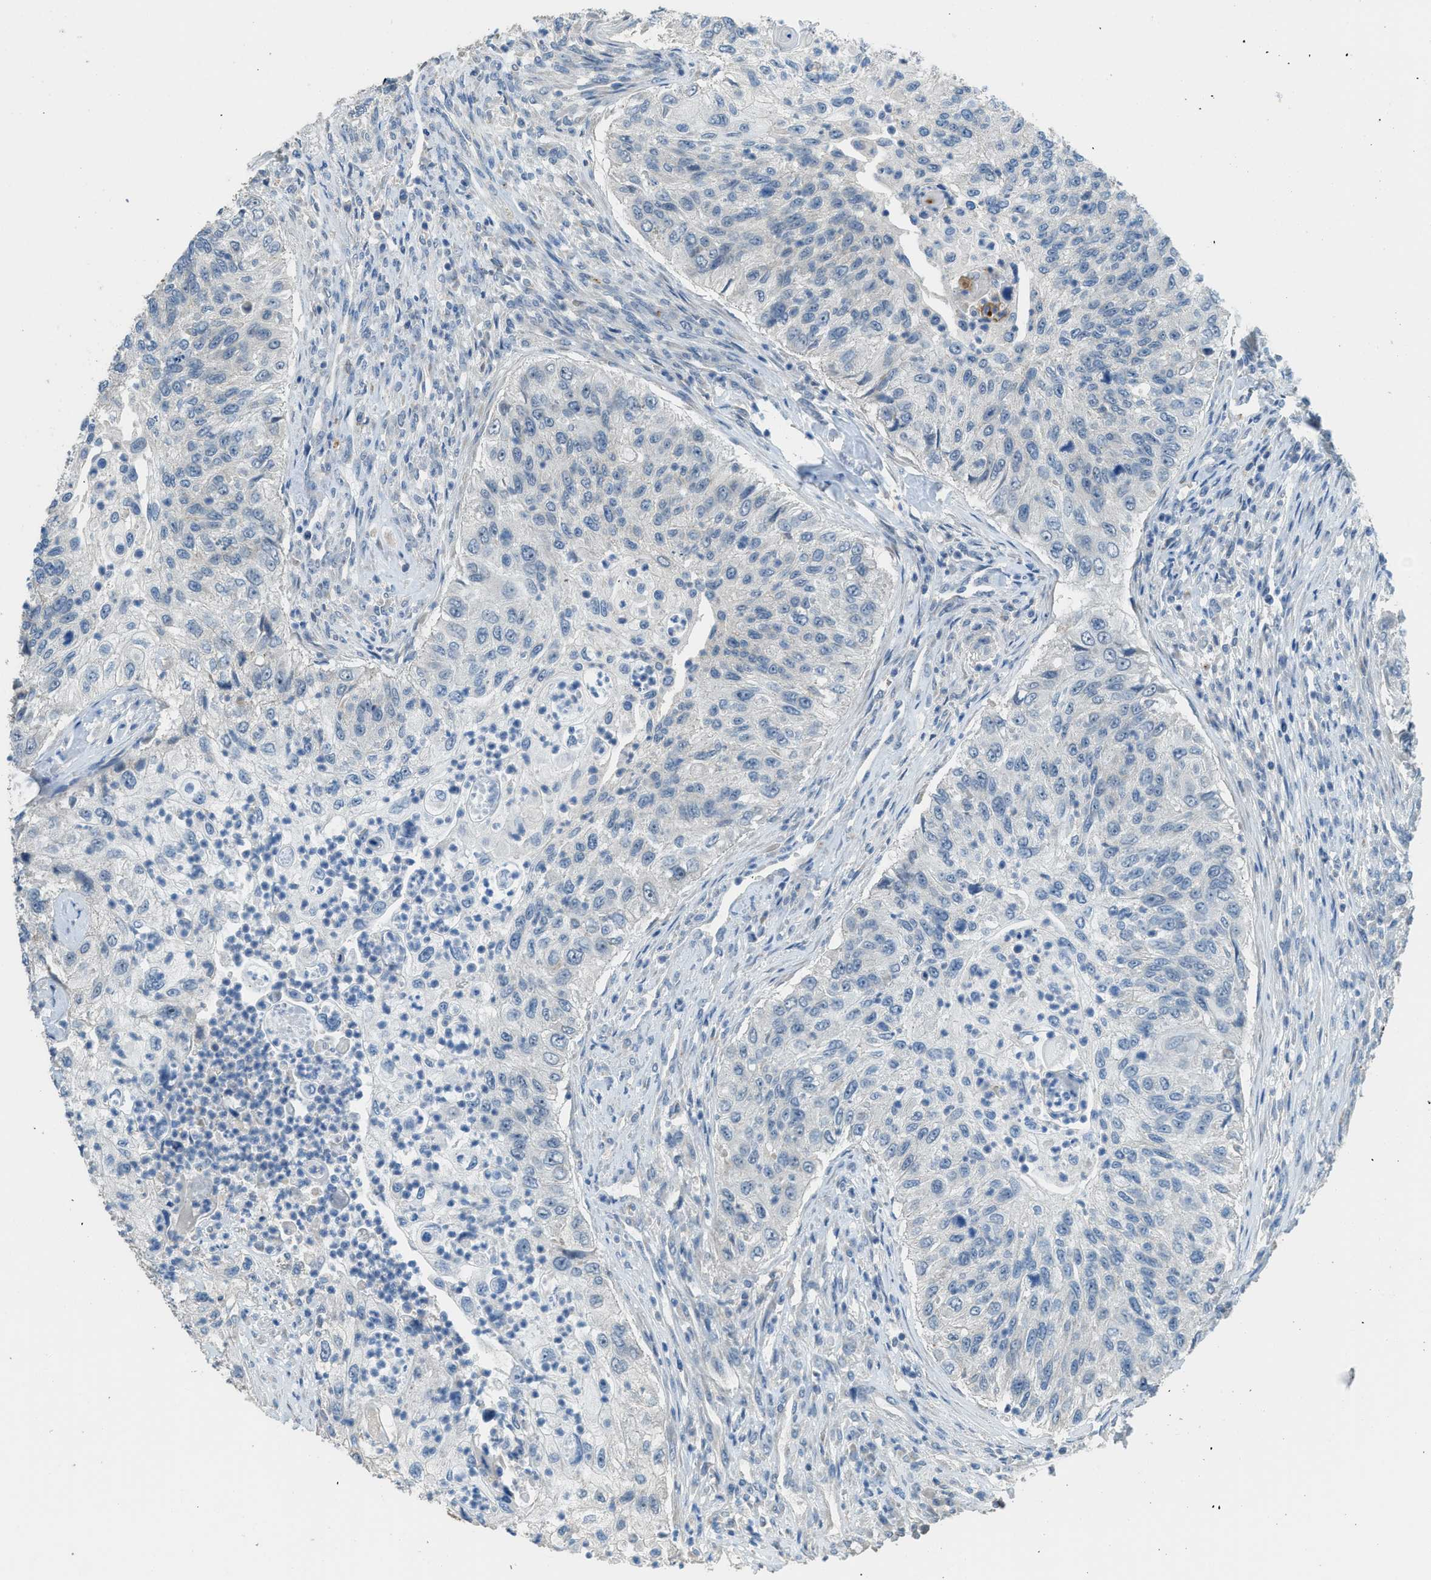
{"staining": {"intensity": "negative", "quantity": "none", "location": "none"}, "tissue": "urothelial cancer", "cell_type": "Tumor cells", "image_type": "cancer", "snomed": [{"axis": "morphology", "description": "Urothelial carcinoma, High grade"}, {"axis": "topography", "description": "Urinary bladder"}], "caption": "The IHC photomicrograph has no significant expression in tumor cells of urothelial cancer tissue.", "gene": "TIMD4", "patient": {"sex": "female", "age": 60}}